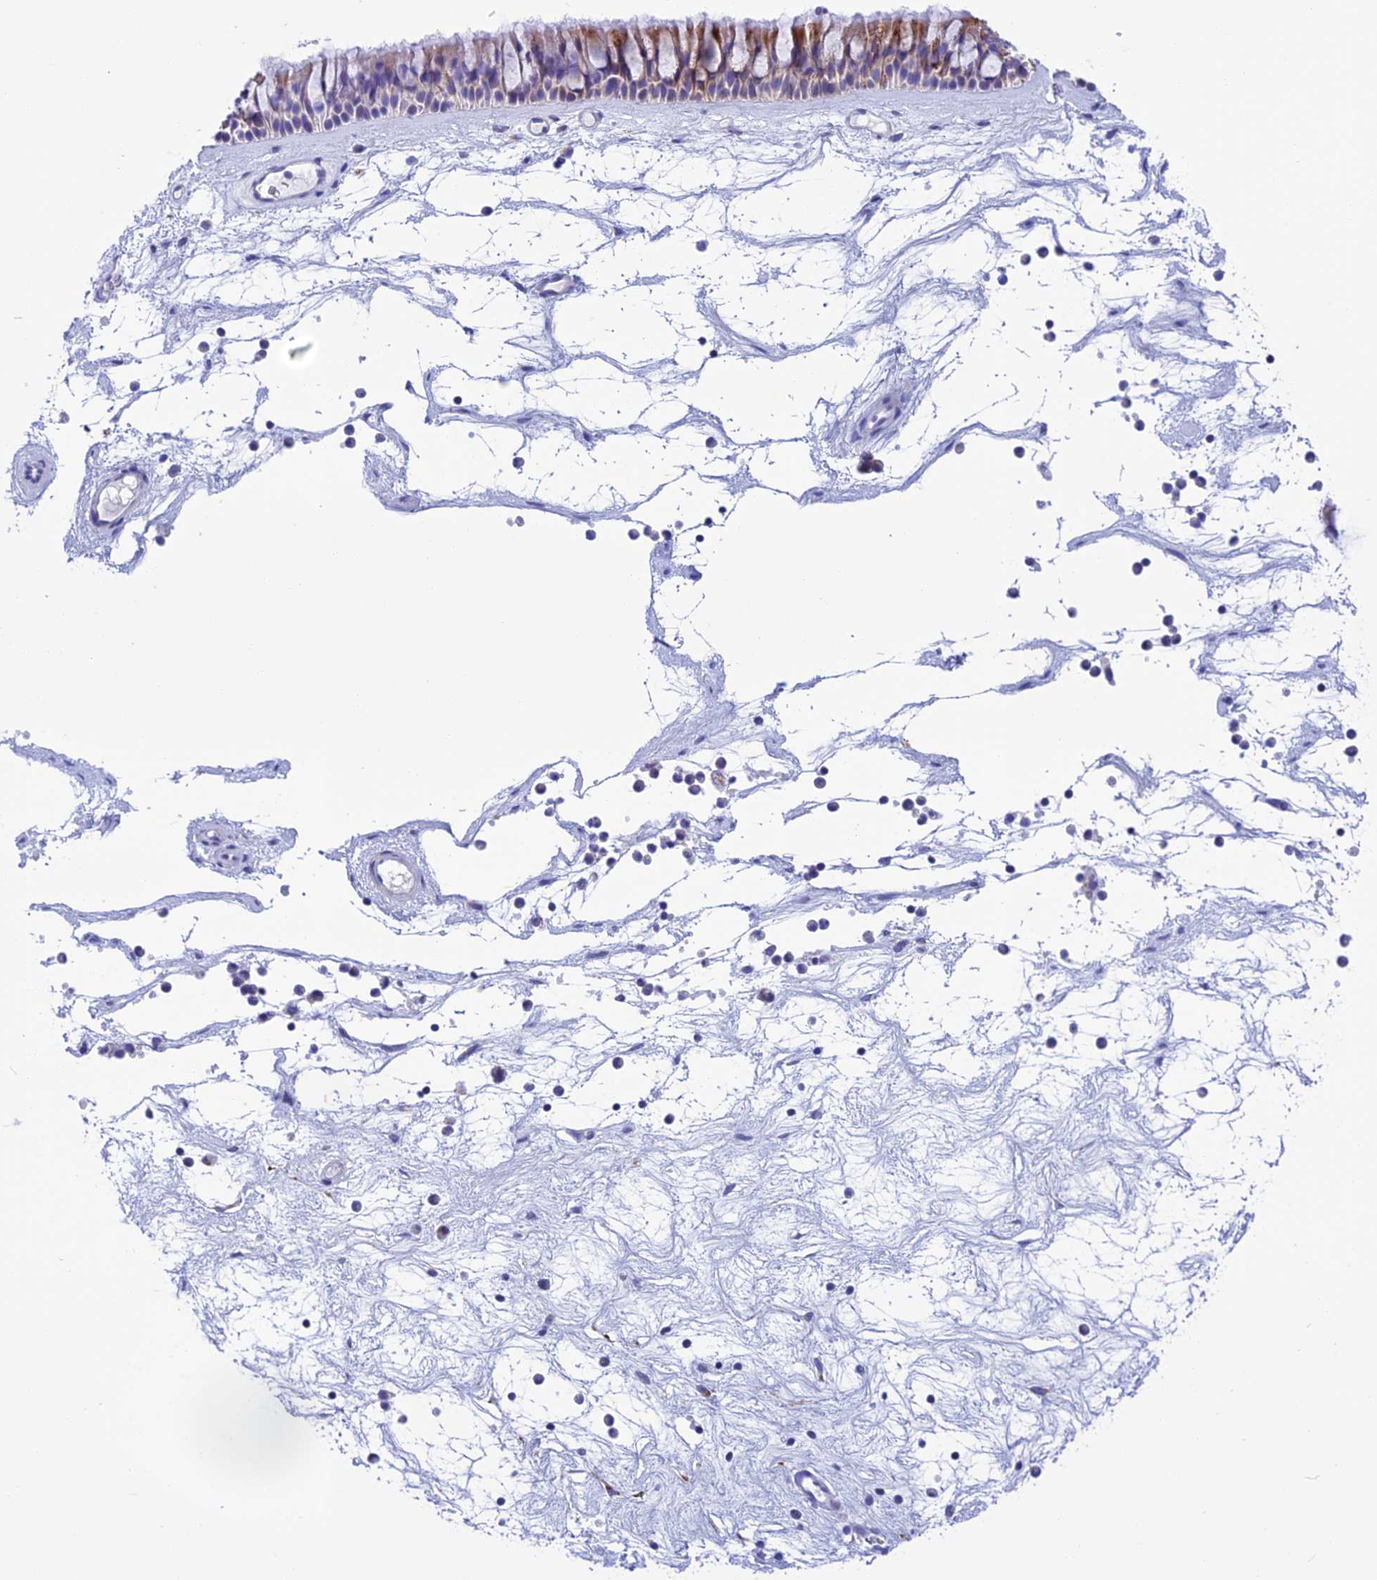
{"staining": {"intensity": "moderate", "quantity": "25%-75%", "location": "cytoplasmic/membranous"}, "tissue": "nasopharynx", "cell_type": "Respiratory epithelial cells", "image_type": "normal", "snomed": [{"axis": "morphology", "description": "Normal tissue, NOS"}, {"axis": "topography", "description": "Nasopharynx"}], "caption": "Immunohistochemical staining of normal human nasopharynx demonstrates 25%-75% levels of moderate cytoplasmic/membranous protein staining in approximately 25%-75% of respiratory epithelial cells. (Brightfield microscopy of DAB IHC at high magnification).", "gene": "NXPE4", "patient": {"sex": "male", "age": 64}}